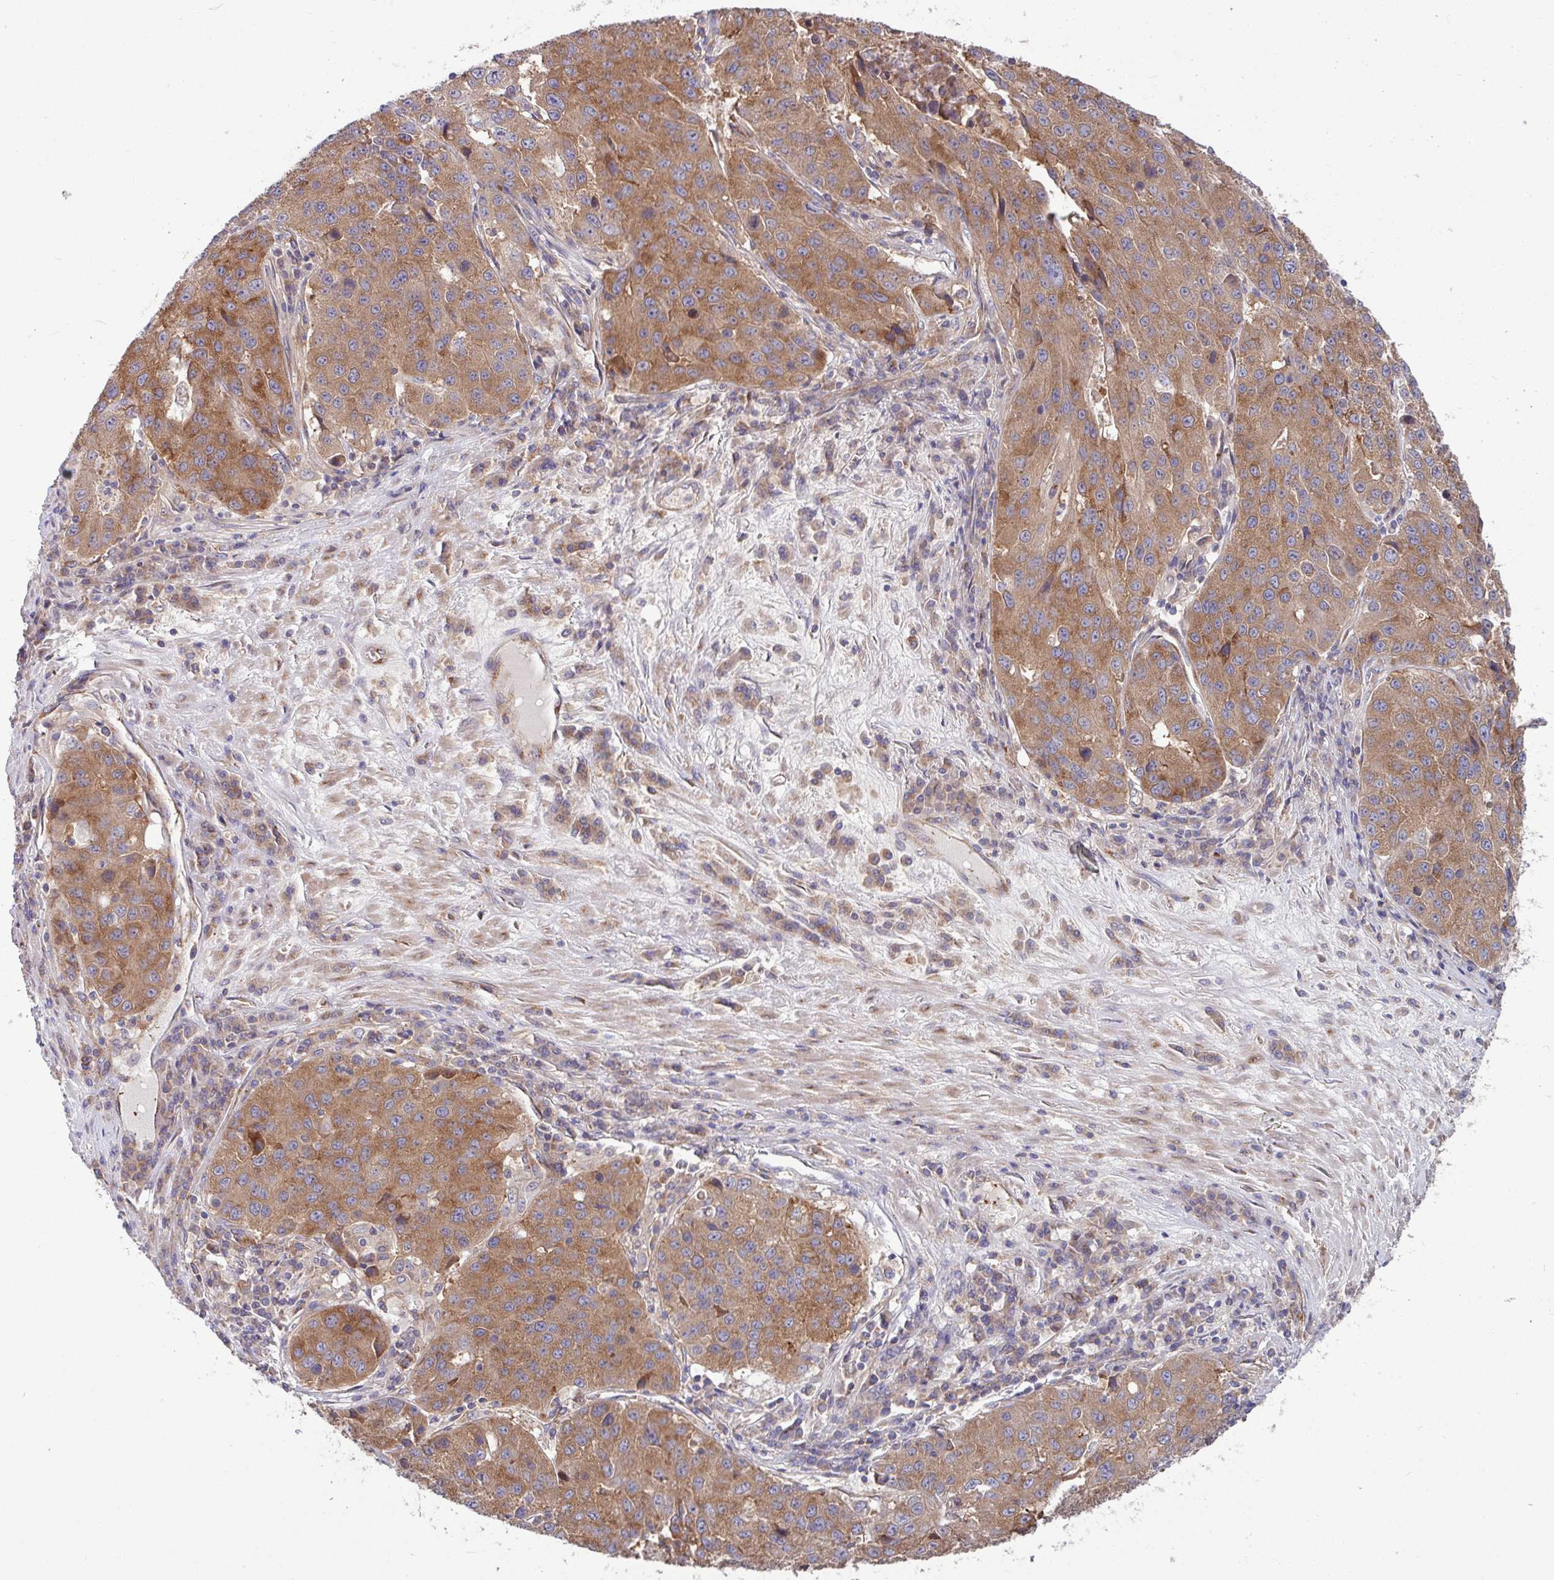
{"staining": {"intensity": "strong", "quantity": ">75%", "location": "cytoplasmic/membranous"}, "tissue": "stomach cancer", "cell_type": "Tumor cells", "image_type": "cancer", "snomed": [{"axis": "morphology", "description": "Adenocarcinoma, NOS"}, {"axis": "topography", "description": "Stomach"}], "caption": "A micrograph of human adenocarcinoma (stomach) stained for a protein reveals strong cytoplasmic/membranous brown staining in tumor cells.", "gene": "LSM12", "patient": {"sex": "male", "age": 71}}